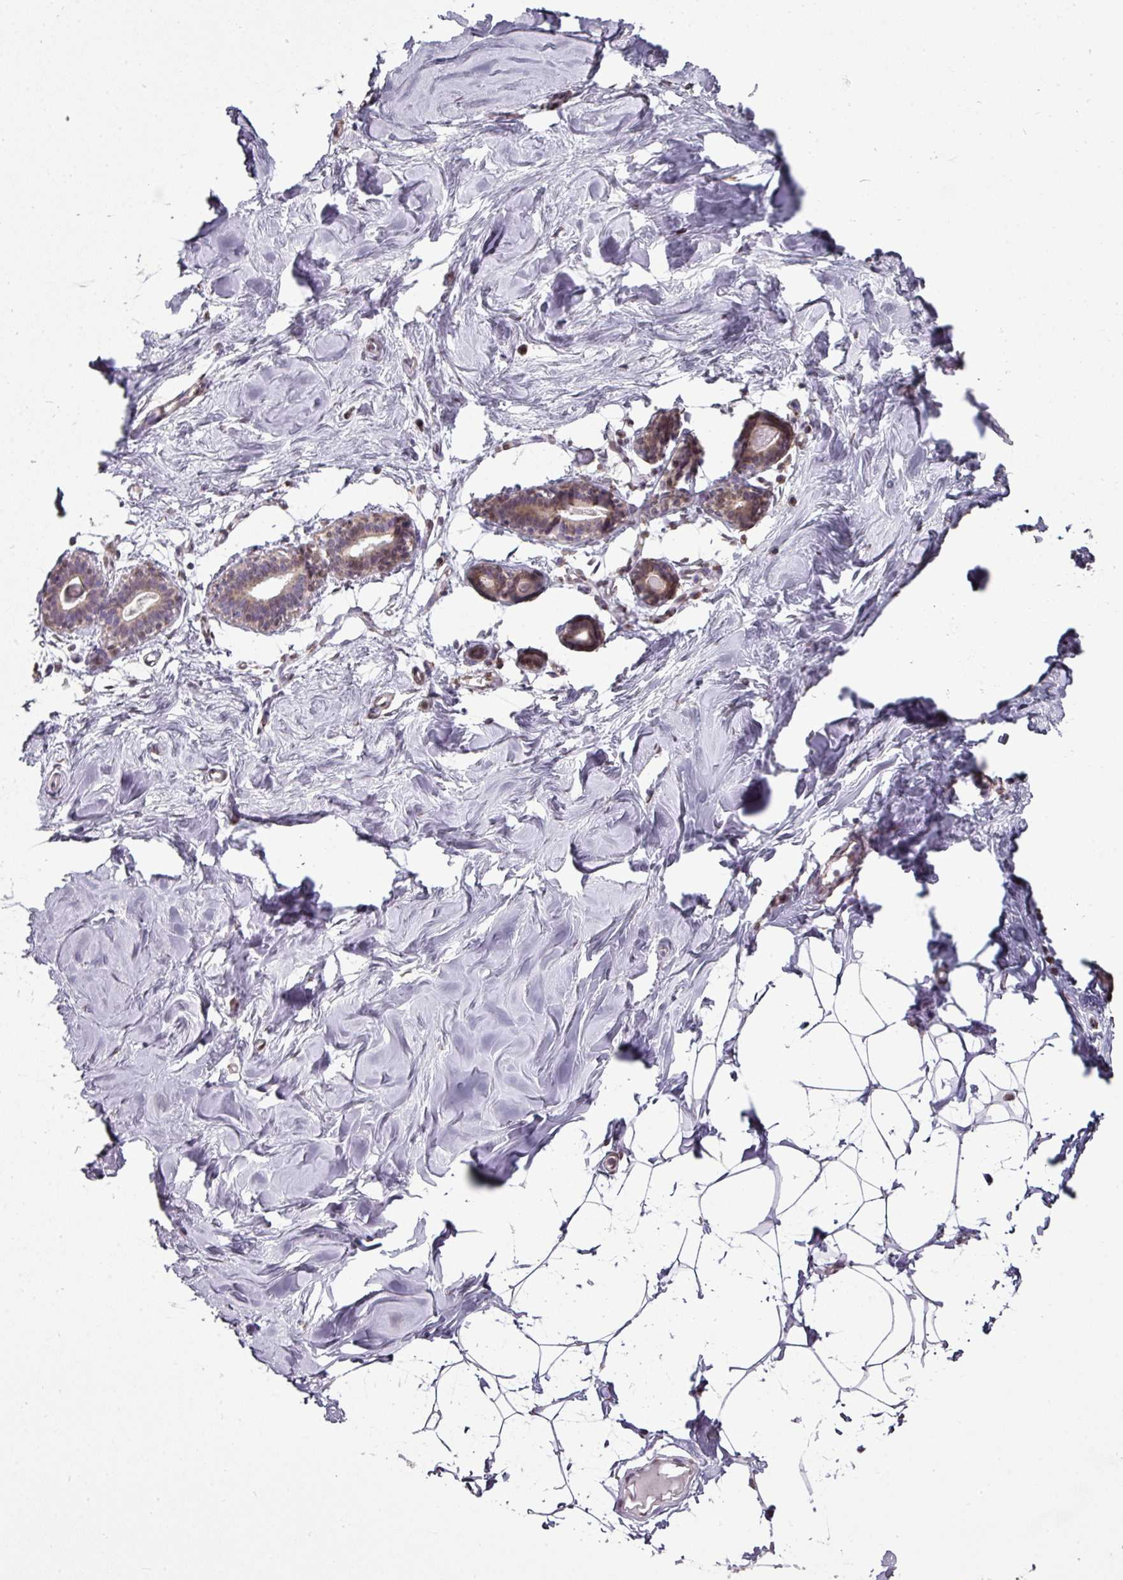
{"staining": {"intensity": "negative", "quantity": "none", "location": "none"}, "tissue": "breast", "cell_type": "Adipocytes", "image_type": "normal", "snomed": [{"axis": "morphology", "description": "Normal tissue, NOS"}, {"axis": "topography", "description": "Breast"}], "caption": "IHC of benign breast demonstrates no staining in adipocytes.", "gene": "JPH2", "patient": {"sex": "female", "age": 23}}